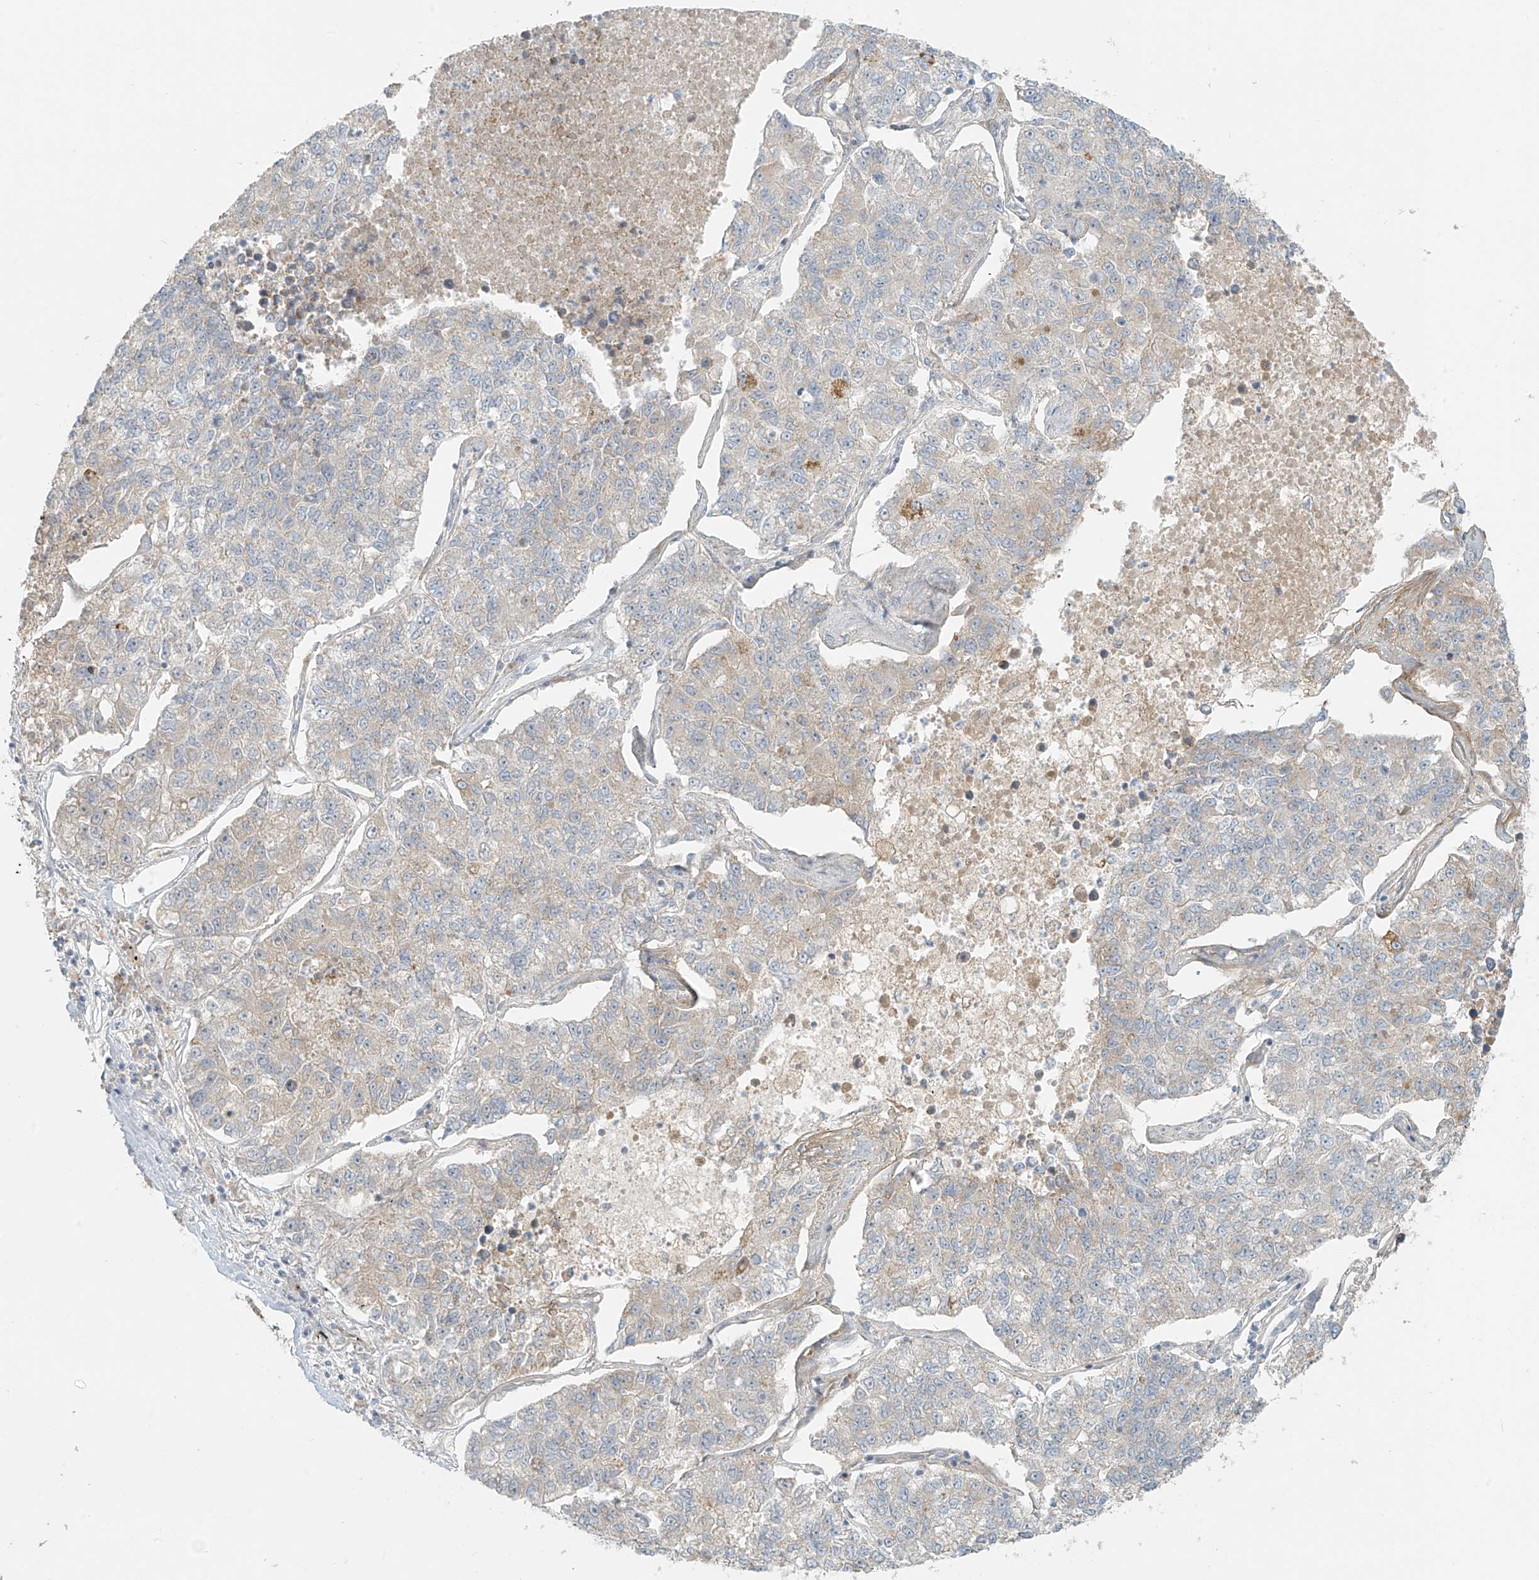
{"staining": {"intensity": "weak", "quantity": "25%-75%", "location": "cytoplasmic/membranous"}, "tissue": "lung cancer", "cell_type": "Tumor cells", "image_type": "cancer", "snomed": [{"axis": "morphology", "description": "Adenocarcinoma, NOS"}, {"axis": "topography", "description": "Lung"}], "caption": "Lung cancer stained with immunohistochemistry exhibits weak cytoplasmic/membranous expression in approximately 25%-75% of tumor cells.", "gene": "UST", "patient": {"sex": "male", "age": 49}}